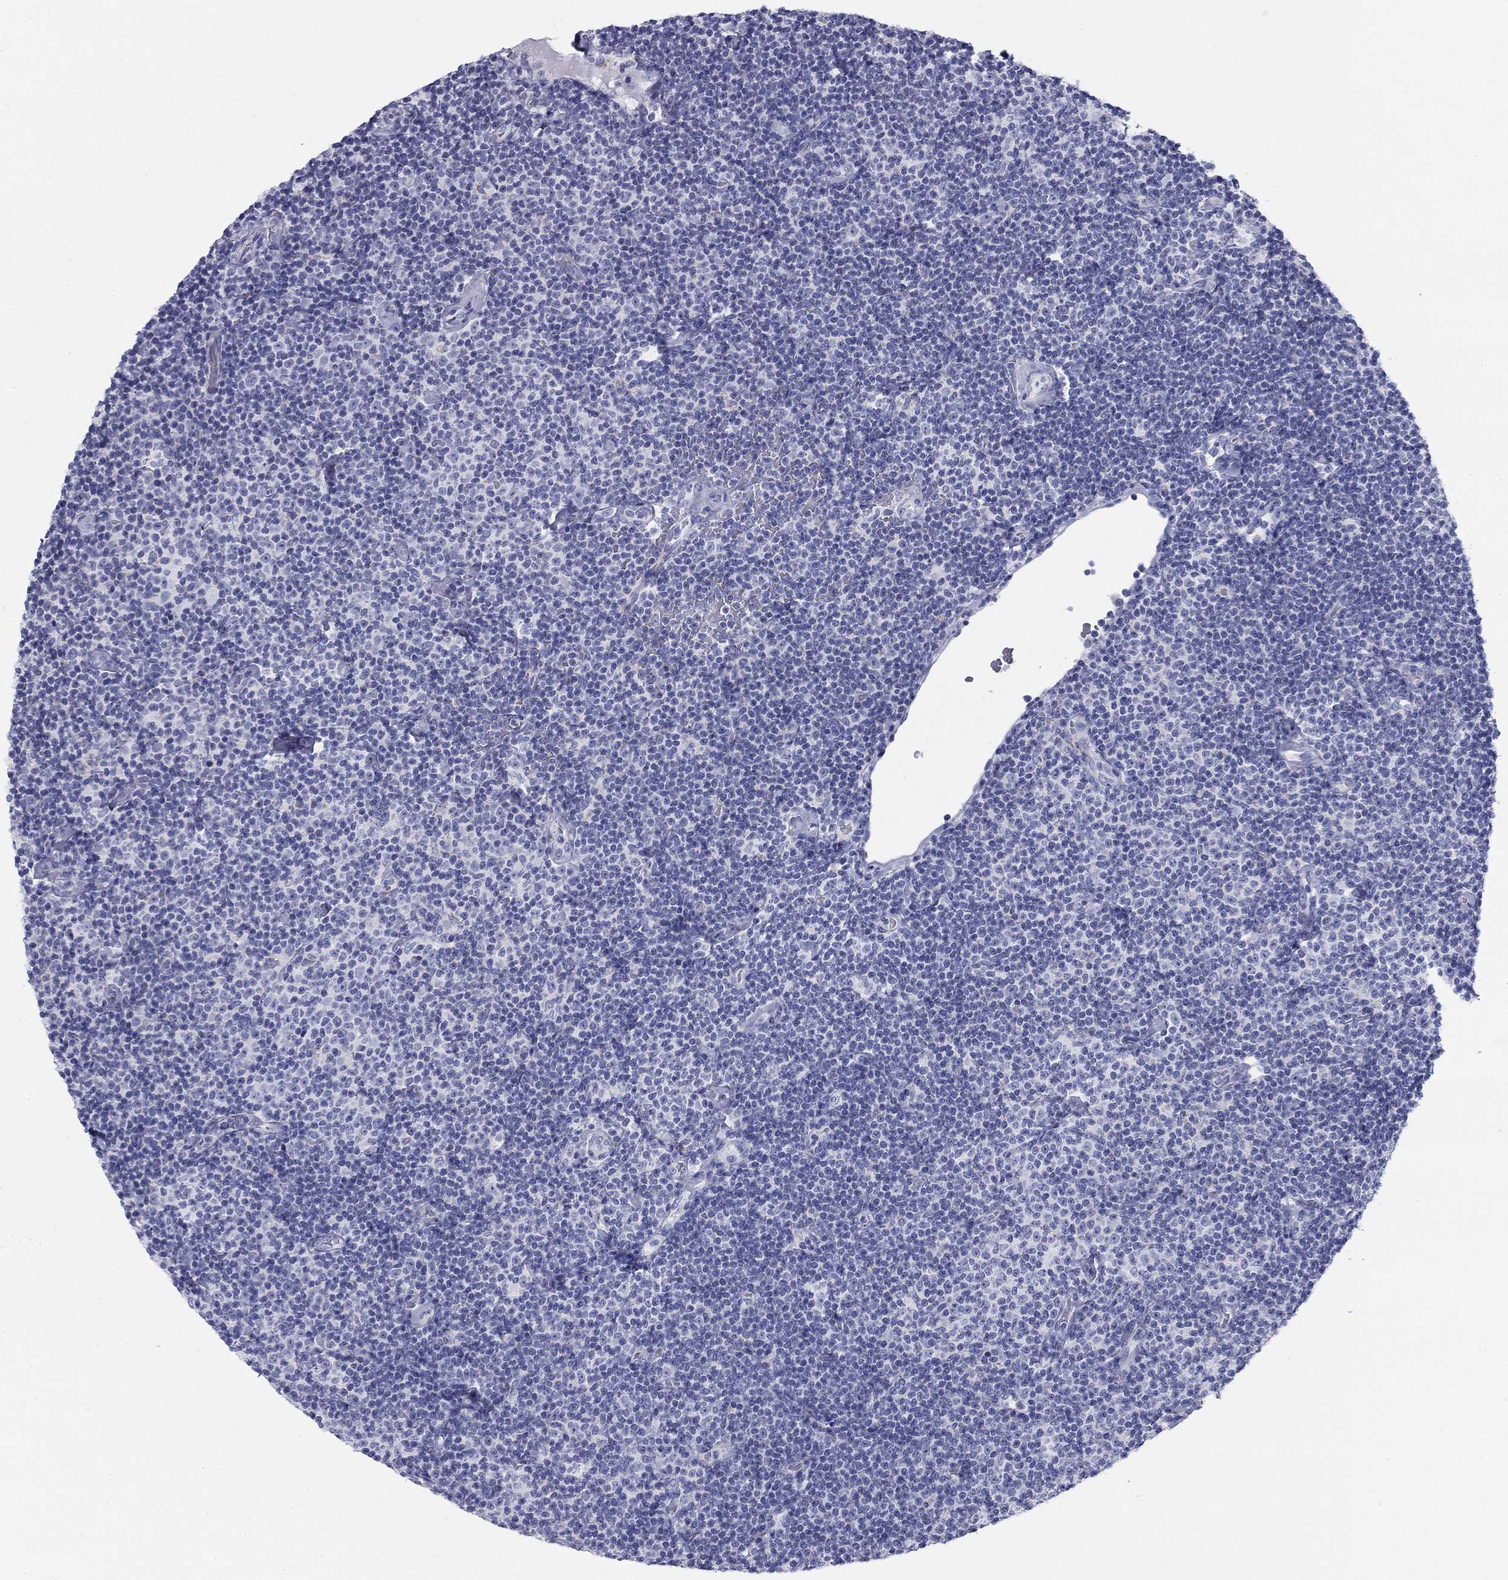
{"staining": {"intensity": "negative", "quantity": "none", "location": "none"}, "tissue": "lymphoma", "cell_type": "Tumor cells", "image_type": "cancer", "snomed": [{"axis": "morphology", "description": "Malignant lymphoma, non-Hodgkin's type, Low grade"}, {"axis": "topography", "description": "Lymph node"}], "caption": "This is an IHC photomicrograph of low-grade malignant lymphoma, non-Hodgkin's type. There is no positivity in tumor cells.", "gene": "ZP2", "patient": {"sex": "male", "age": 81}}